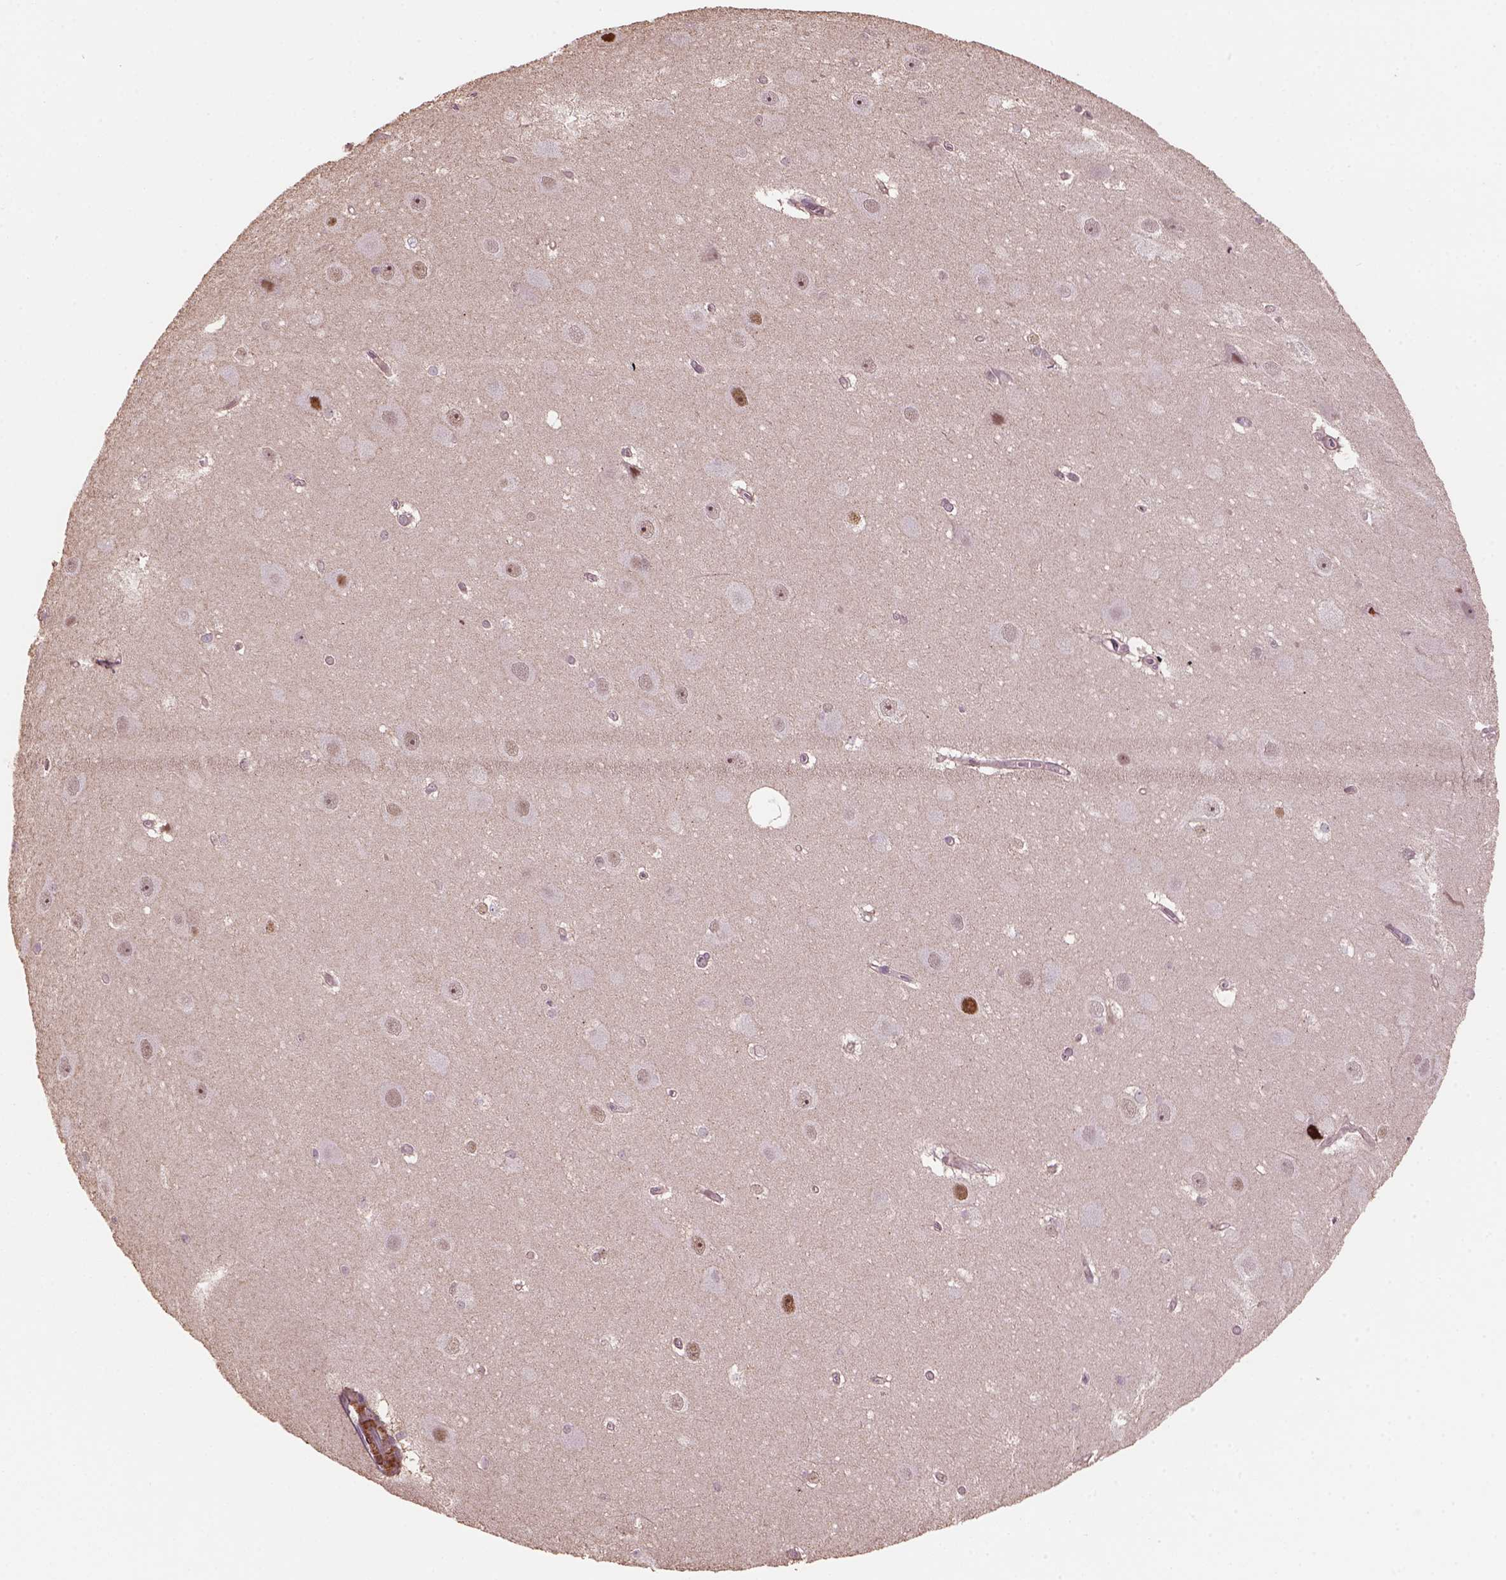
{"staining": {"intensity": "weak", "quantity": "25%-75%", "location": "nuclear"}, "tissue": "hippocampus", "cell_type": "Glial cells", "image_type": "normal", "snomed": [{"axis": "morphology", "description": "Normal tissue, NOS"}, {"axis": "topography", "description": "Cerebral cortex"}, {"axis": "topography", "description": "Hippocampus"}], "caption": "A low amount of weak nuclear expression is present in about 25%-75% of glial cells in benign hippocampus. Using DAB (brown) and hematoxylin (blue) stains, captured at high magnification using brightfield microscopy.", "gene": "PSMD11", "patient": {"sex": "female", "age": 19}}